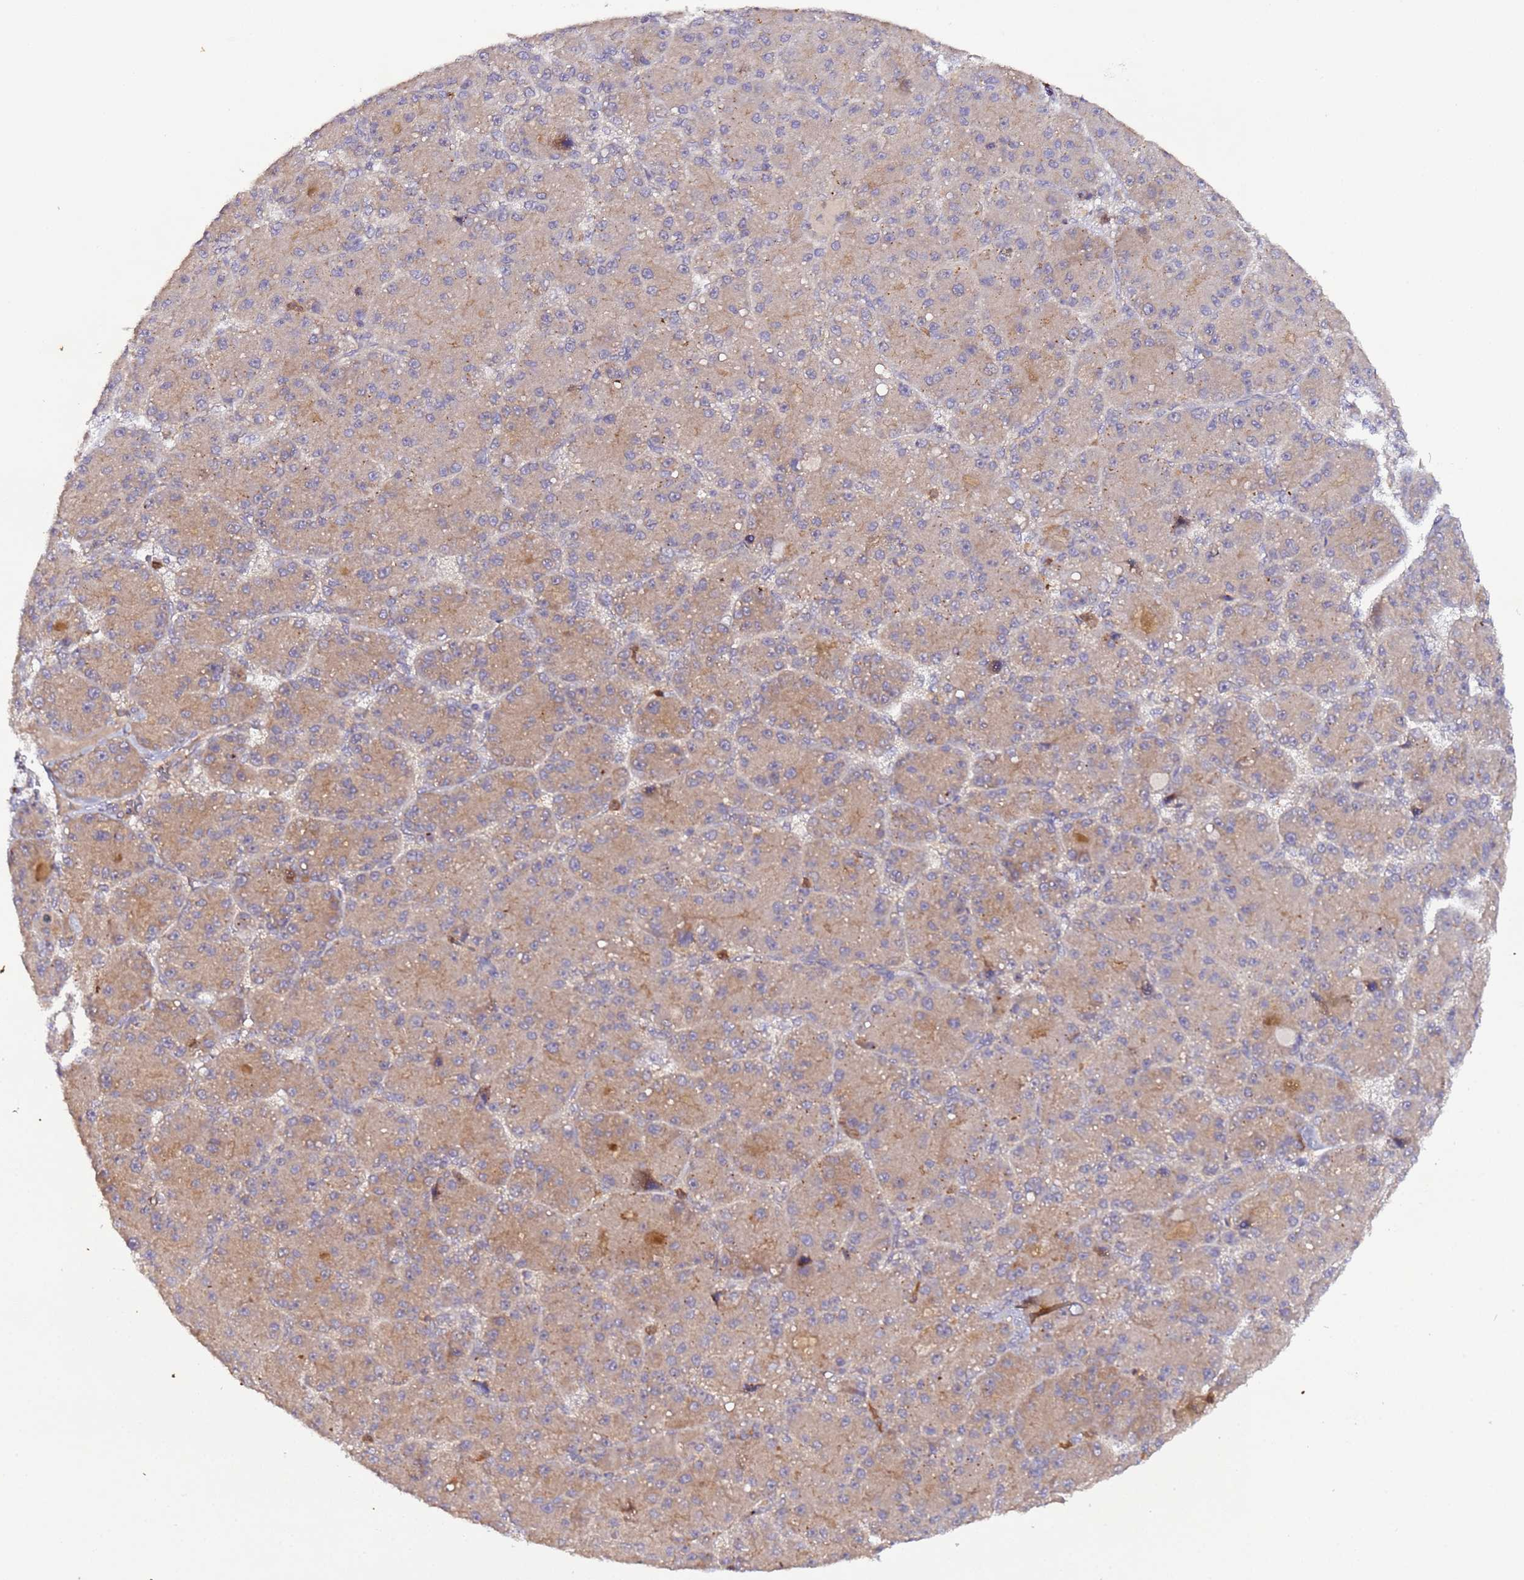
{"staining": {"intensity": "moderate", "quantity": "25%-75%", "location": "cytoplasmic/membranous"}, "tissue": "liver cancer", "cell_type": "Tumor cells", "image_type": "cancer", "snomed": [{"axis": "morphology", "description": "Carcinoma, Hepatocellular, NOS"}, {"axis": "topography", "description": "Liver"}], "caption": "An image showing moderate cytoplasmic/membranous staining in approximately 25%-75% of tumor cells in hepatocellular carcinoma (liver), as visualized by brown immunohistochemical staining.", "gene": "TRIM26", "patient": {"sex": "male", "age": 67}}